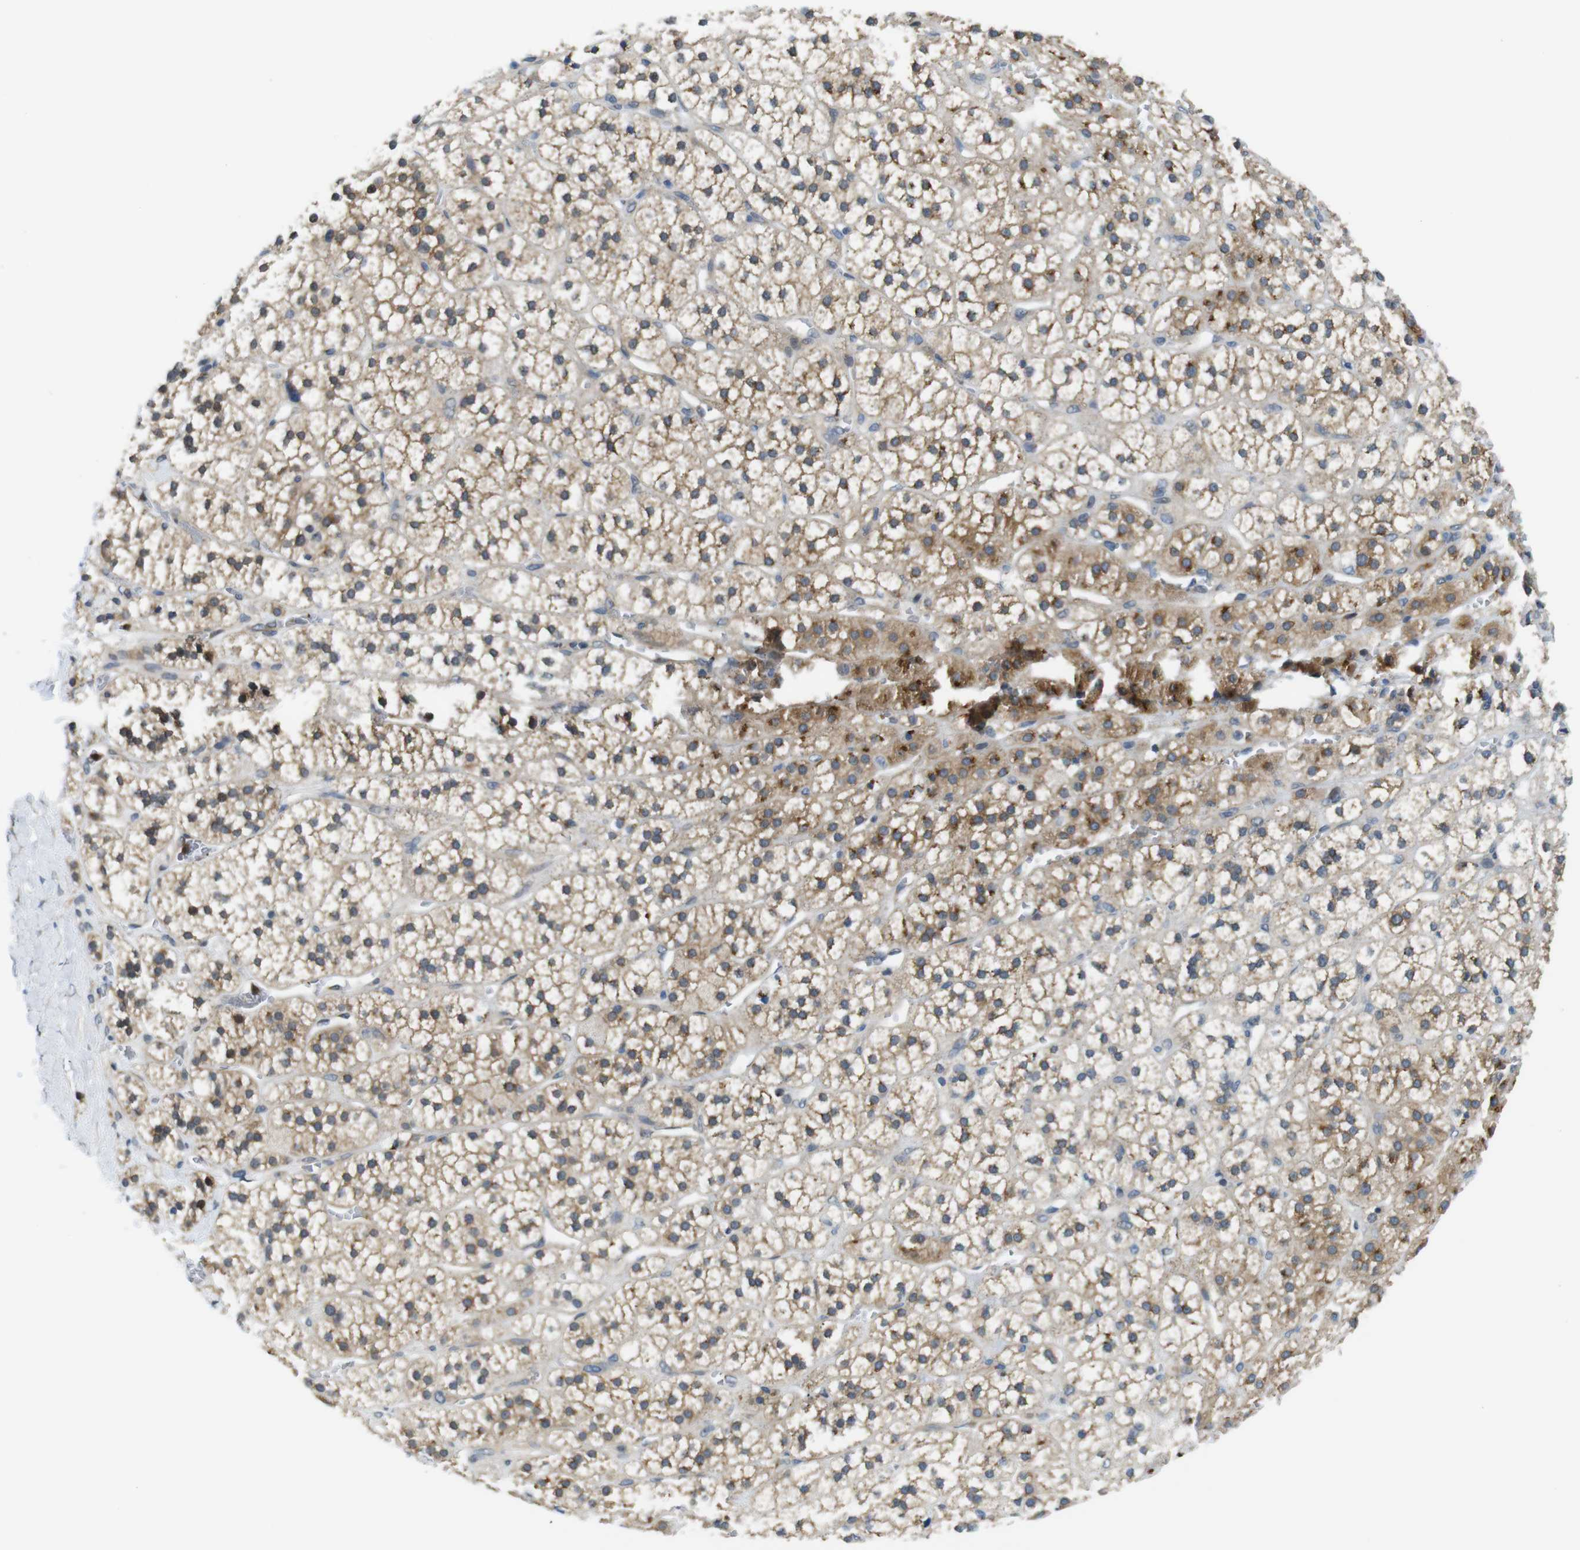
{"staining": {"intensity": "strong", "quantity": "25%-75%", "location": "cytoplasmic/membranous"}, "tissue": "adrenal gland", "cell_type": "Glandular cells", "image_type": "normal", "snomed": [{"axis": "morphology", "description": "Normal tissue, NOS"}, {"axis": "topography", "description": "Adrenal gland"}], "caption": "Immunohistochemical staining of benign adrenal gland exhibits 25%-75% levels of strong cytoplasmic/membranous protein staining in about 25%-75% of glandular cells. Immunohistochemistry (ihc) stains the protein of interest in brown and the nuclei are stained blue.", "gene": "ZDHHC3", "patient": {"sex": "male", "age": 56}}